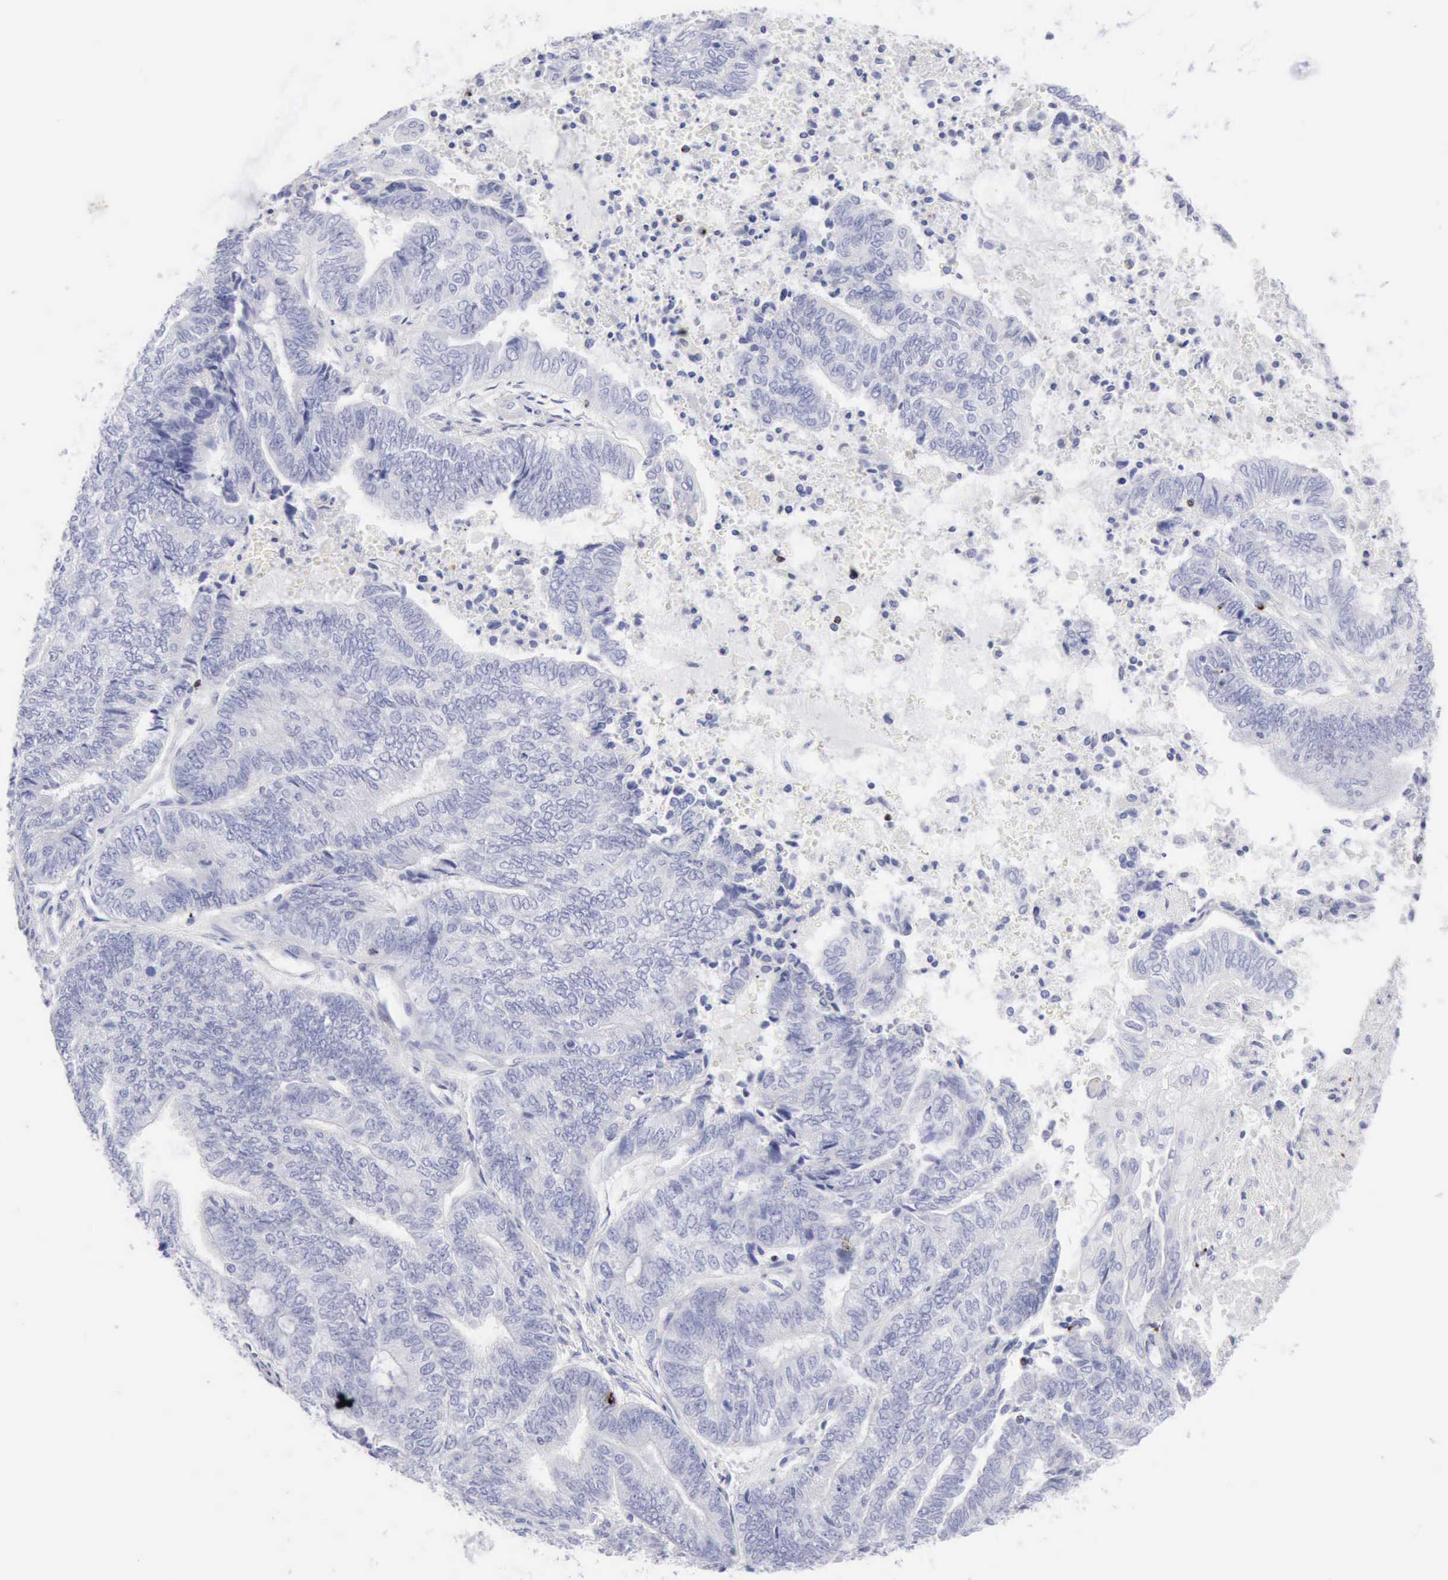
{"staining": {"intensity": "negative", "quantity": "none", "location": "none"}, "tissue": "endometrial cancer", "cell_type": "Tumor cells", "image_type": "cancer", "snomed": [{"axis": "morphology", "description": "Adenocarcinoma, NOS"}, {"axis": "topography", "description": "Uterus"}, {"axis": "topography", "description": "Endometrium"}], "caption": "This is a micrograph of immunohistochemistry staining of endometrial adenocarcinoma, which shows no expression in tumor cells.", "gene": "GZMB", "patient": {"sex": "female", "age": 70}}